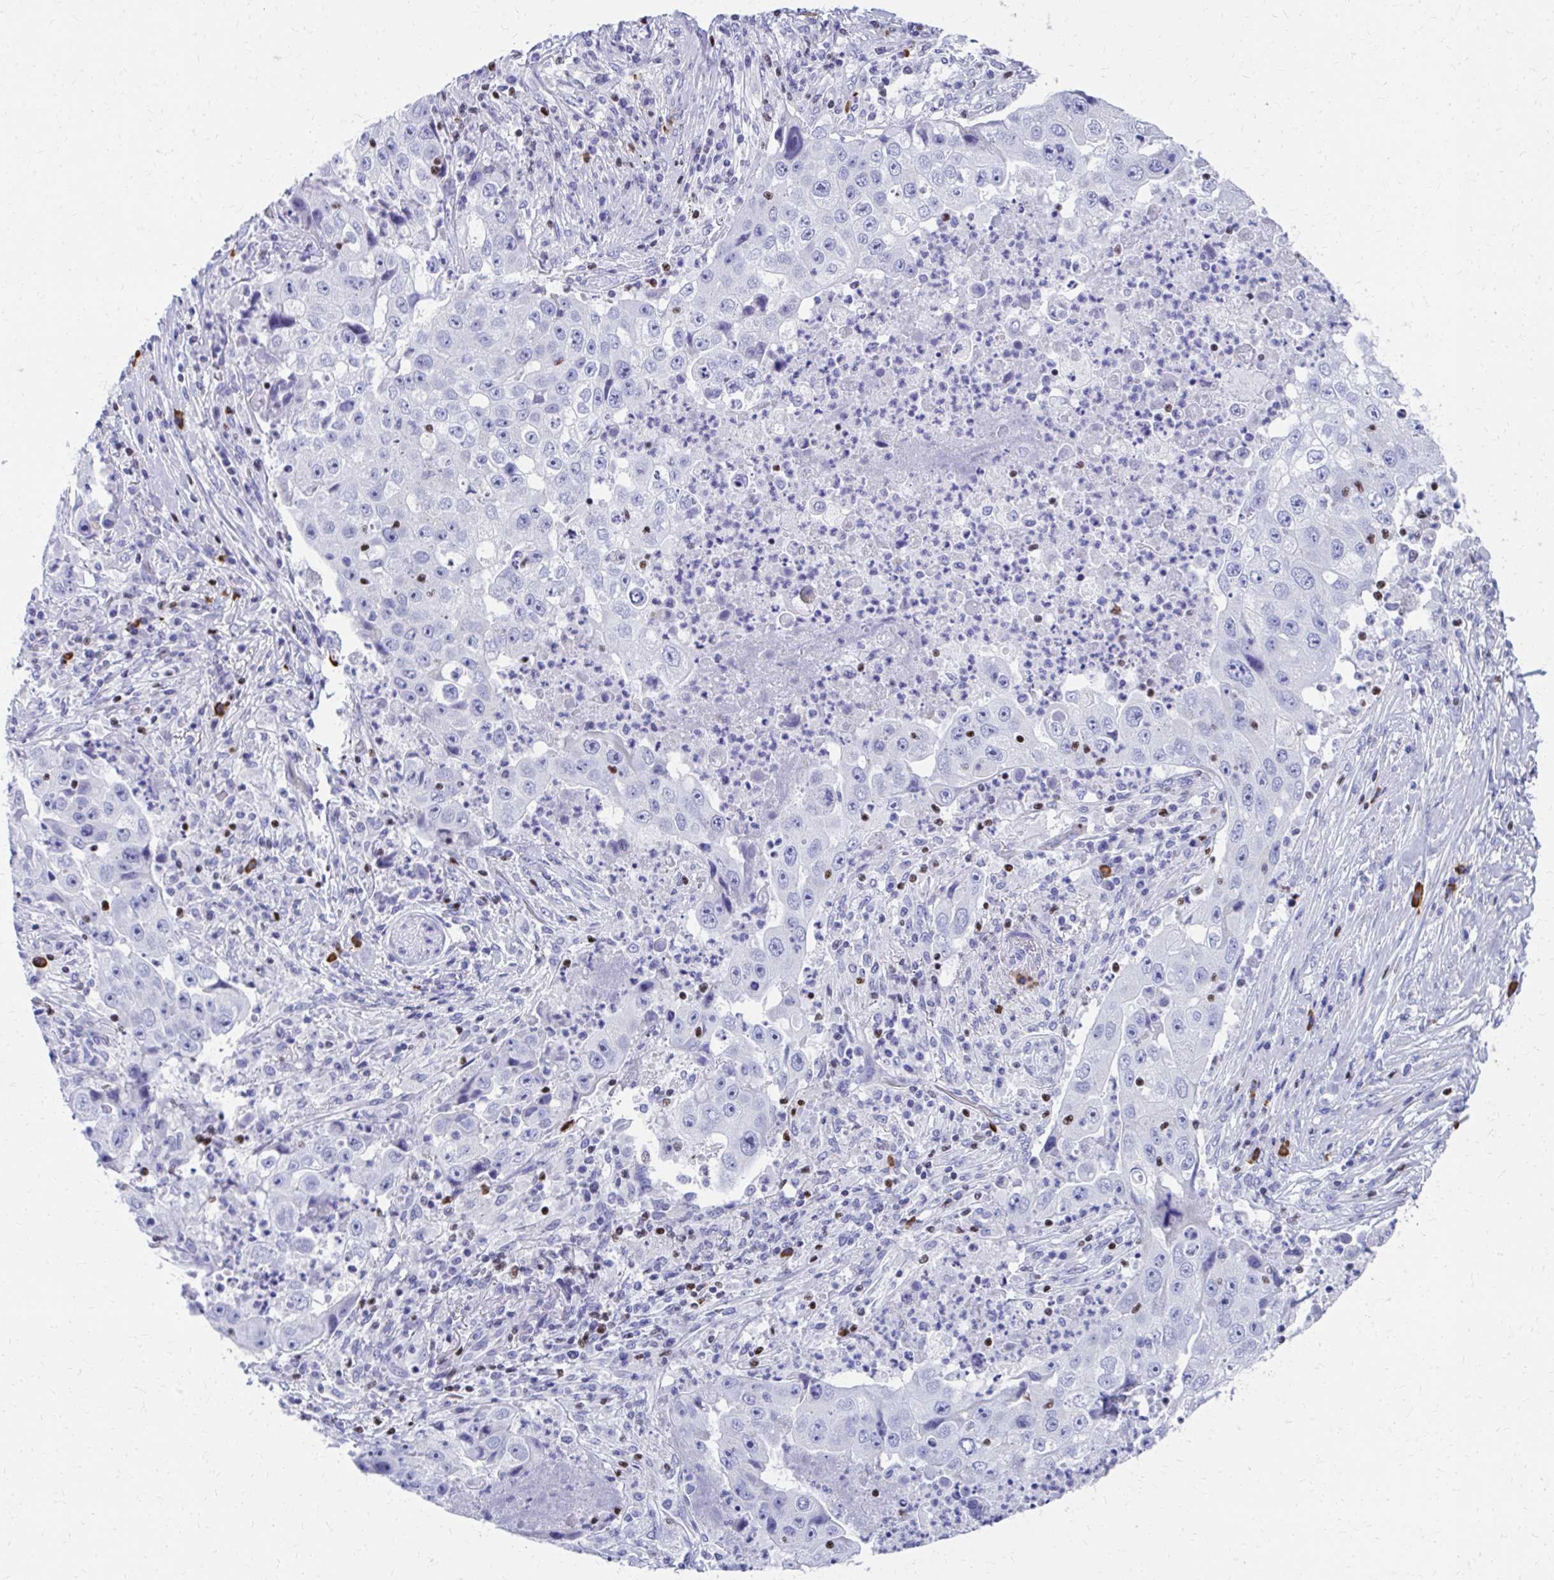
{"staining": {"intensity": "negative", "quantity": "none", "location": "none"}, "tissue": "lung cancer", "cell_type": "Tumor cells", "image_type": "cancer", "snomed": [{"axis": "morphology", "description": "Squamous cell carcinoma, NOS"}, {"axis": "topography", "description": "Lung"}], "caption": "Immunohistochemistry photomicrograph of human lung cancer (squamous cell carcinoma) stained for a protein (brown), which displays no positivity in tumor cells.", "gene": "RUNX3", "patient": {"sex": "male", "age": 64}}